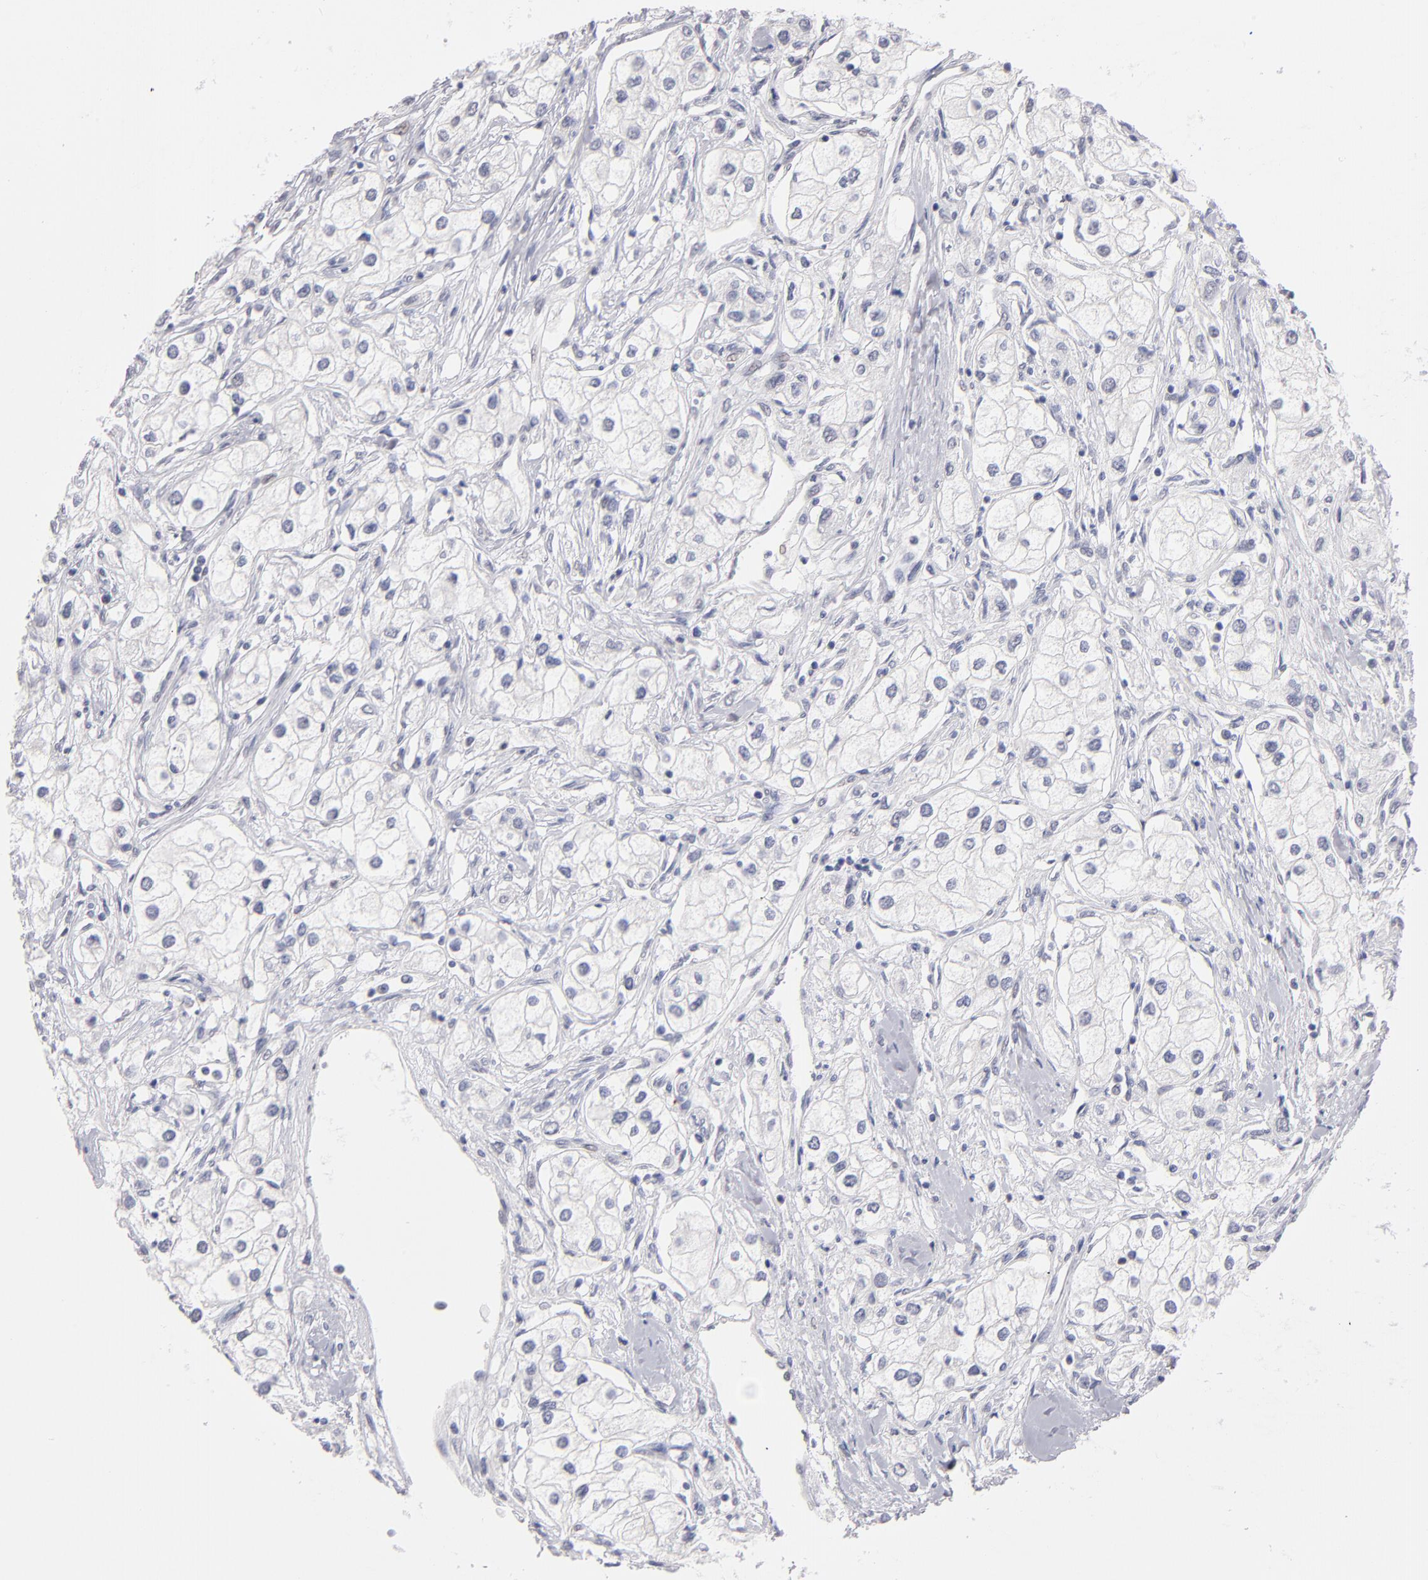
{"staining": {"intensity": "negative", "quantity": "none", "location": "none"}, "tissue": "renal cancer", "cell_type": "Tumor cells", "image_type": "cancer", "snomed": [{"axis": "morphology", "description": "Adenocarcinoma, NOS"}, {"axis": "topography", "description": "Kidney"}], "caption": "DAB immunohistochemical staining of human renal cancer shows no significant expression in tumor cells.", "gene": "TEX11", "patient": {"sex": "male", "age": 57}}